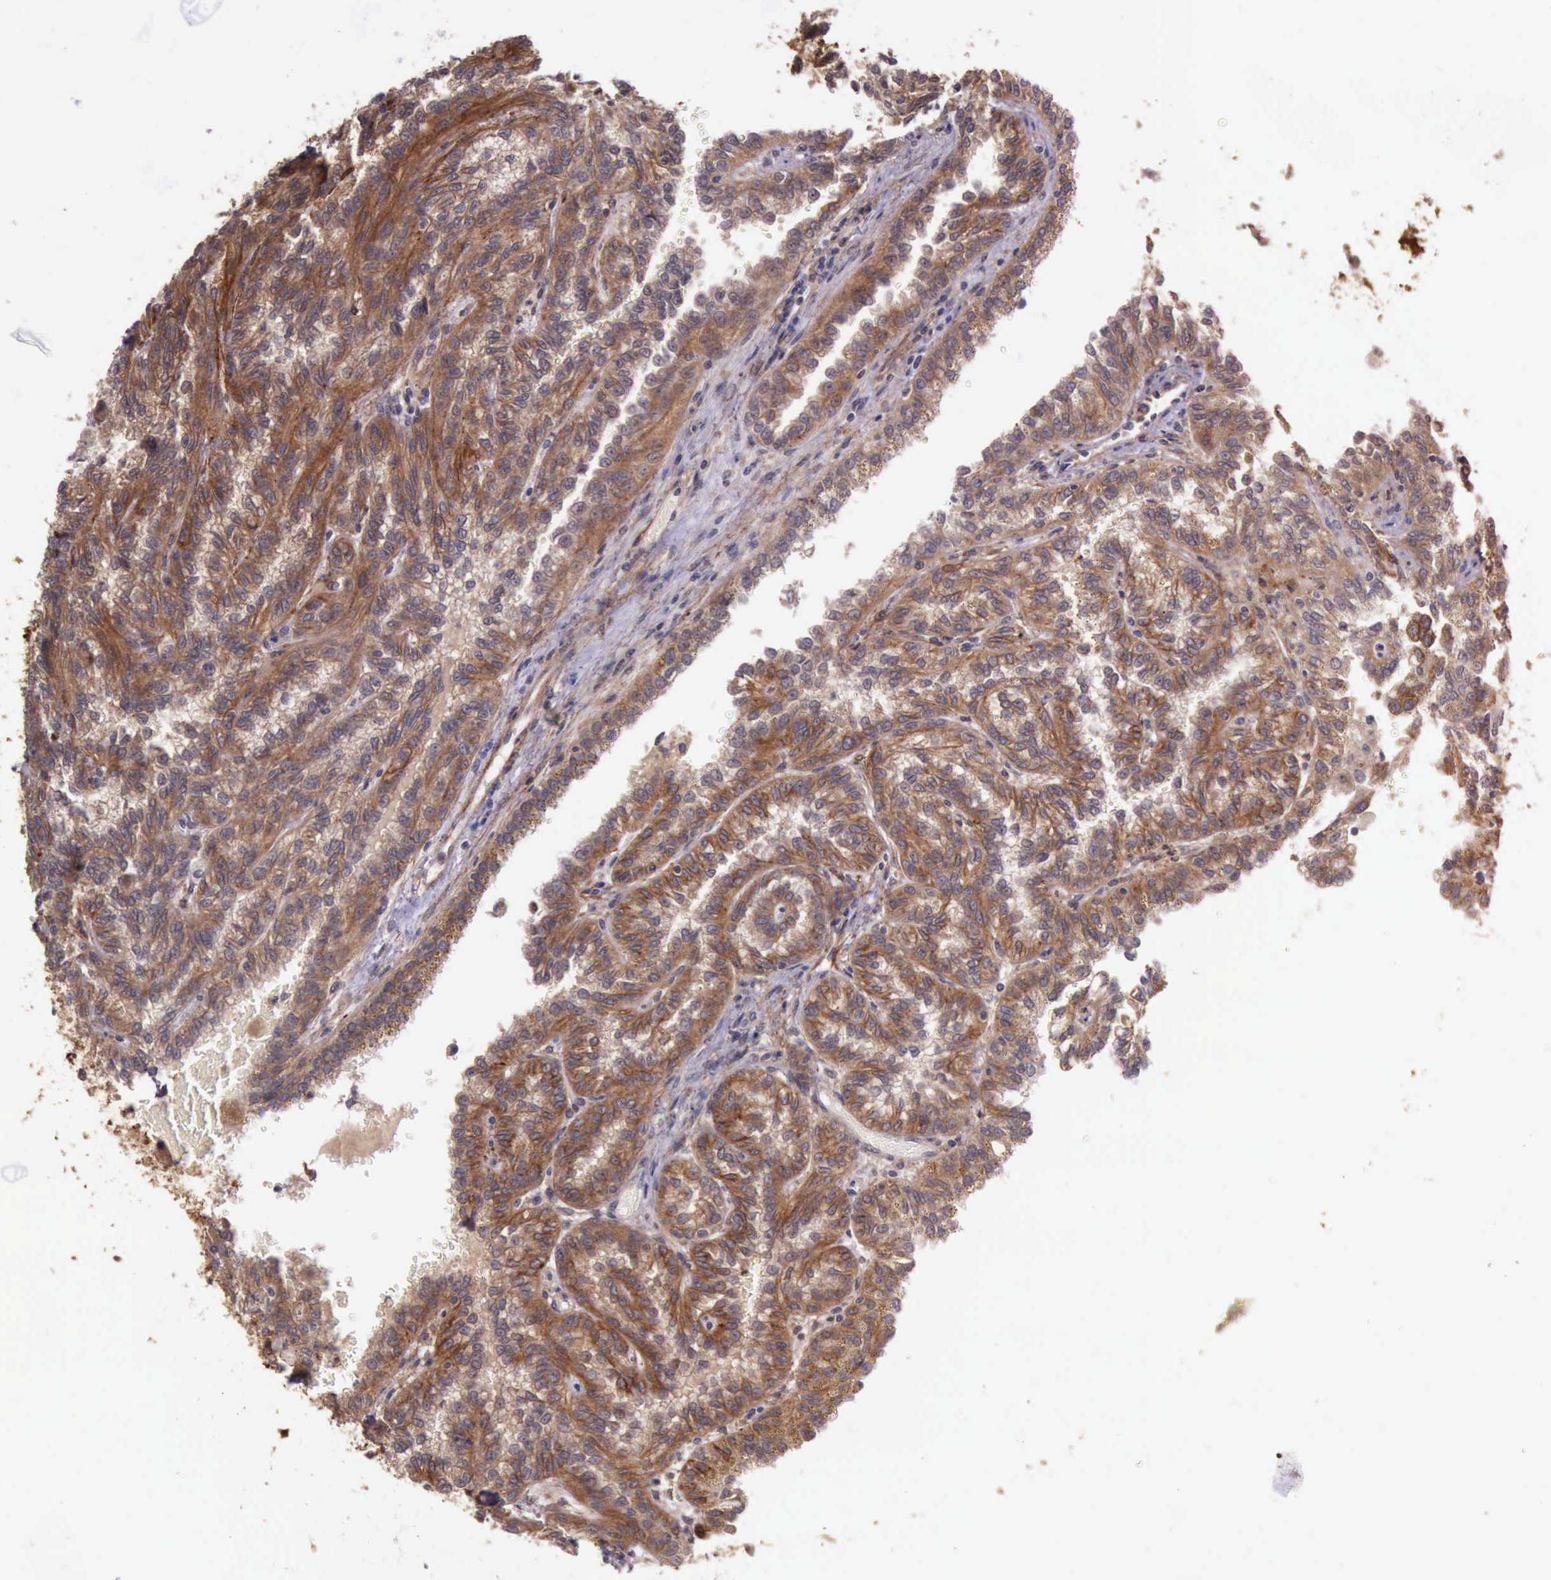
{"staining": {"intensity": "strong", "quantity": ">75%", "location": "cytoplasmic/membranous"}, "tissue": "renal cancer", "cell_type": "Tumor cells", "image_type": "cancer", "snomed": [{"axis": "morphology", "description": "Inflammation, NOS"}, {"axis": "morphology", "description": "Adenocarcinoma, NOS"}, {"axis": "topography", "description": "Kidney"}], "caption": "Renal cancer (adenocarcinoma) stained for a protein (brown) exhibits strong cytoplasmic/membranous positive staining in approximately >75% of tumor cells.", "gene": "PRICKLE3", "patient": {"sex": "male", "age": 68}}